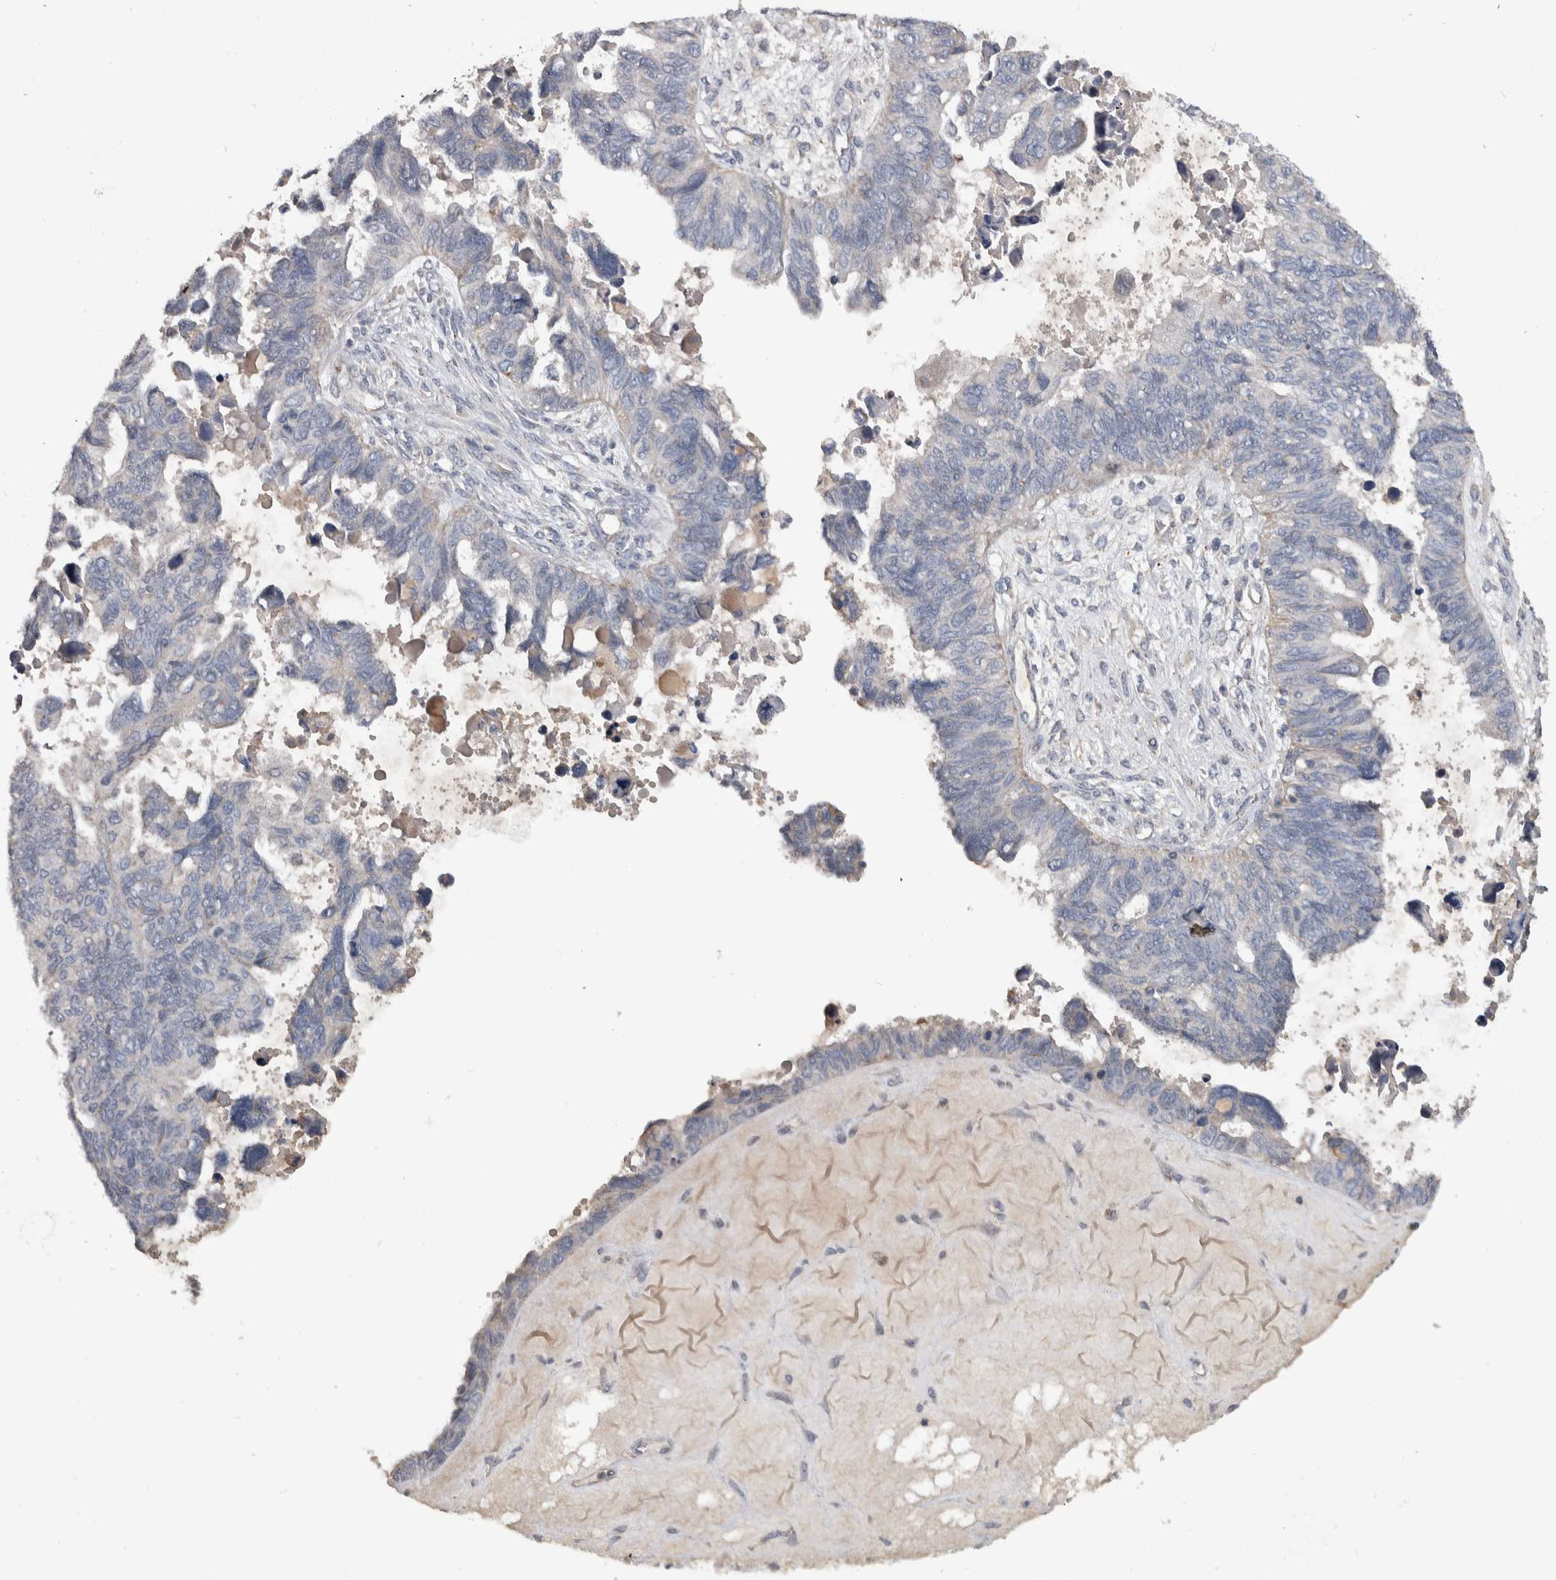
{"staining": {"intensity": "weak", "quantity": "<25%", "location": "cytoplasmic/membranous"}, "tissue": "ovarian cancer", "cell_type": "Tumor cells", "image_type": "cancer", "snomed": [{"axis": "morphology", "description": "Cystadenocarcinoma, serous, NOS"}, {"axis": "topography", "description": "Ovary"}], "caption": "High magnification brightfield microscopy of ovarian cancer (serous cystadenocarcinoma) stained with DAB (brown) and counterstained with hematoxylin (blue): tumor cells show no significant expression.", "gene": "FAM83G", "patient": {"sex": "female", "age": 79}}